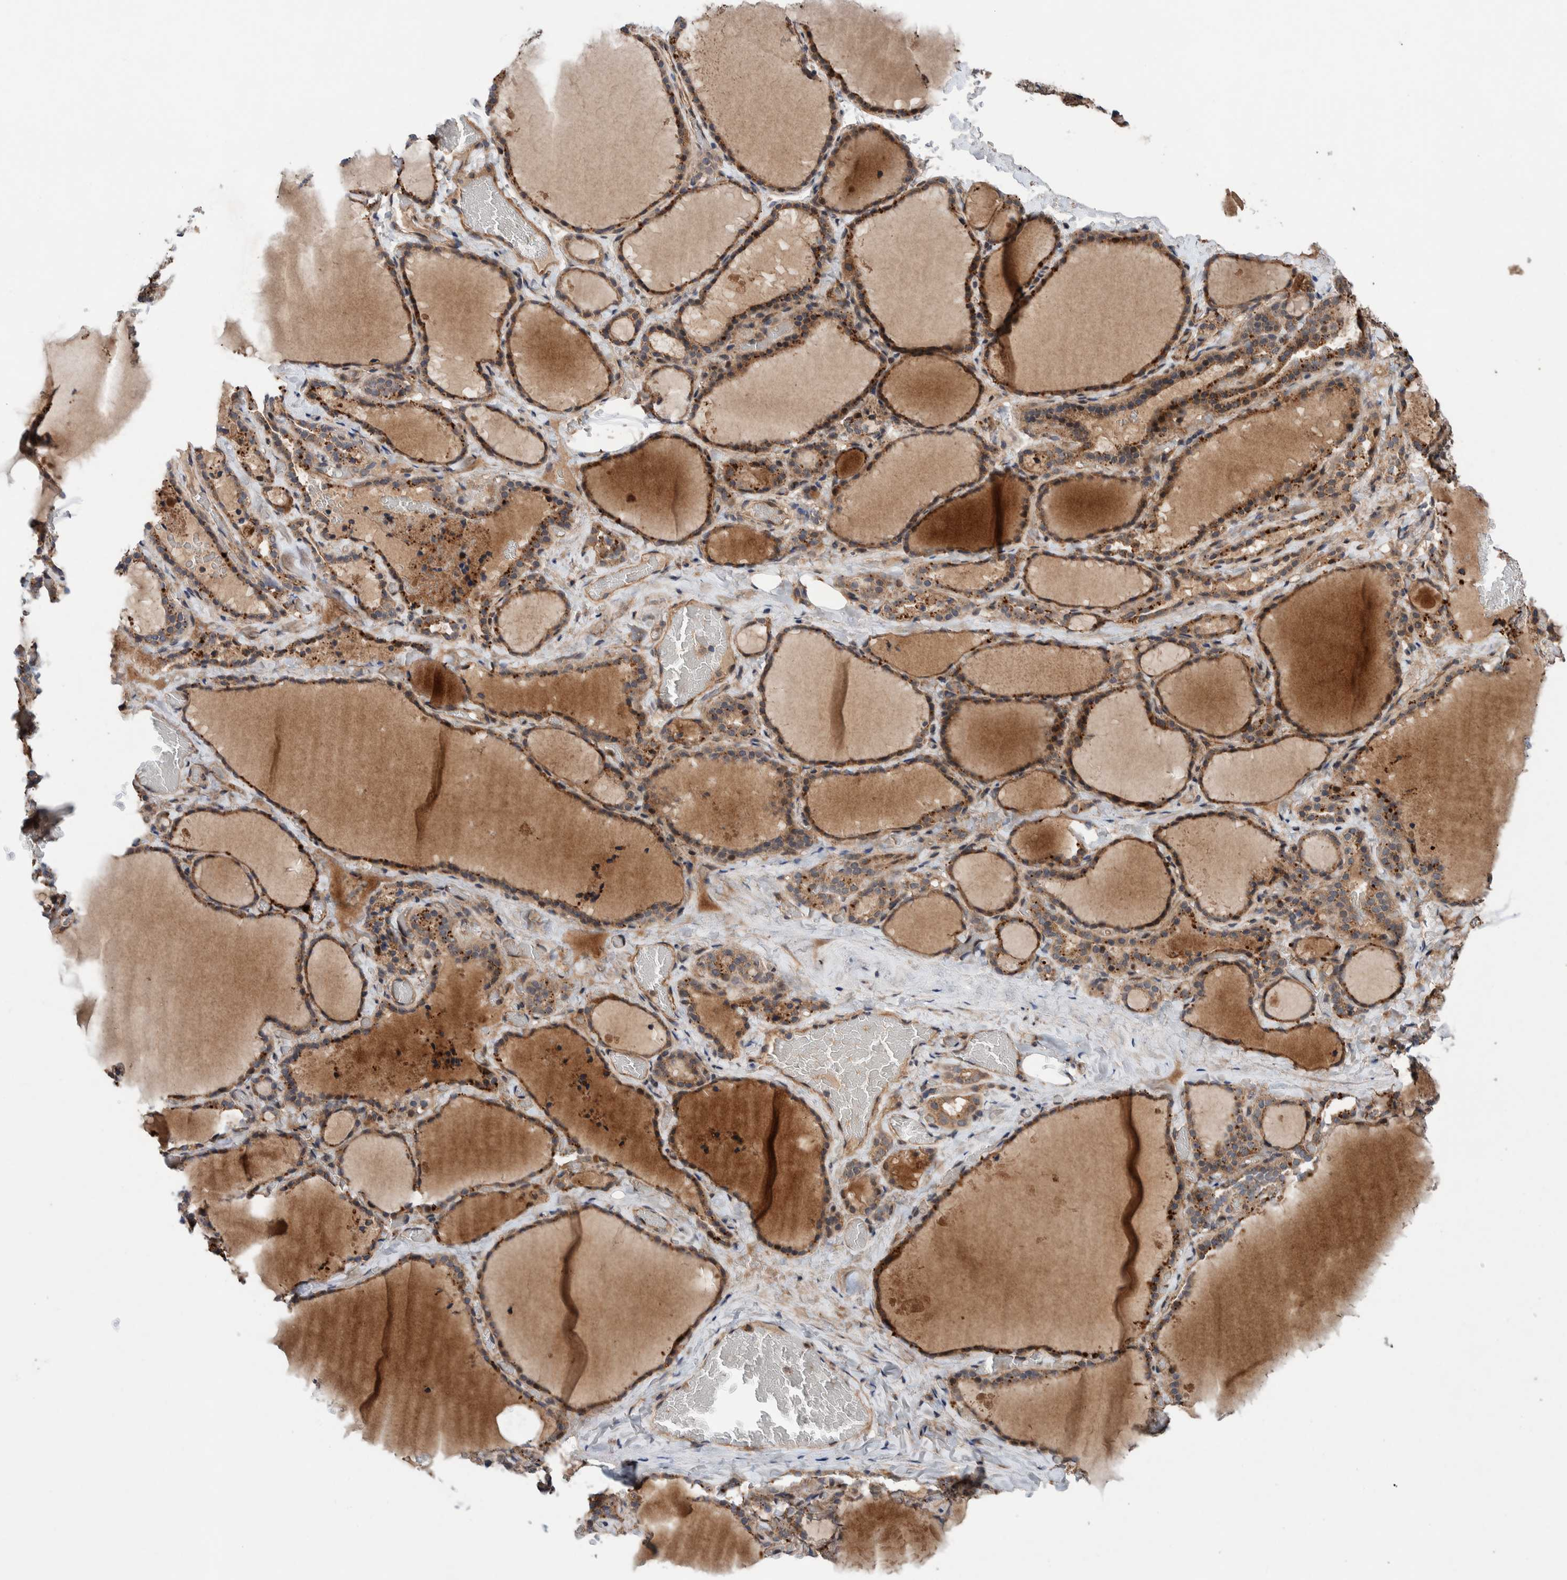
{"staining": {"intensity": "moderate", "quantity": ">75%", "location": "cytoplasmic/membranous"}, "tissue": "thyroid gland", "cell_type": "Glandular cells", "image_type": "normal", "snomed": [{"axis": "morphology", "description": "Normal tissue, NOS"}, {"axis": "topography", "description": "Thyroid gland"}], "caption": "The histopathology image demonstrates immunohistochemical staining of unremarkable thyroid gland. There is moderate cytoplasmic/membranous staining is appreciated in approximately >75% of glandular cells. The staining is performed using DAB (3,3'-diaminobenzidine) brown chromogen to label protein expression. The nuclei are counter-stained blue using hematoxylin.", "gene": "PIK3R6", "patient": {"sex": "female", "age": 22}}